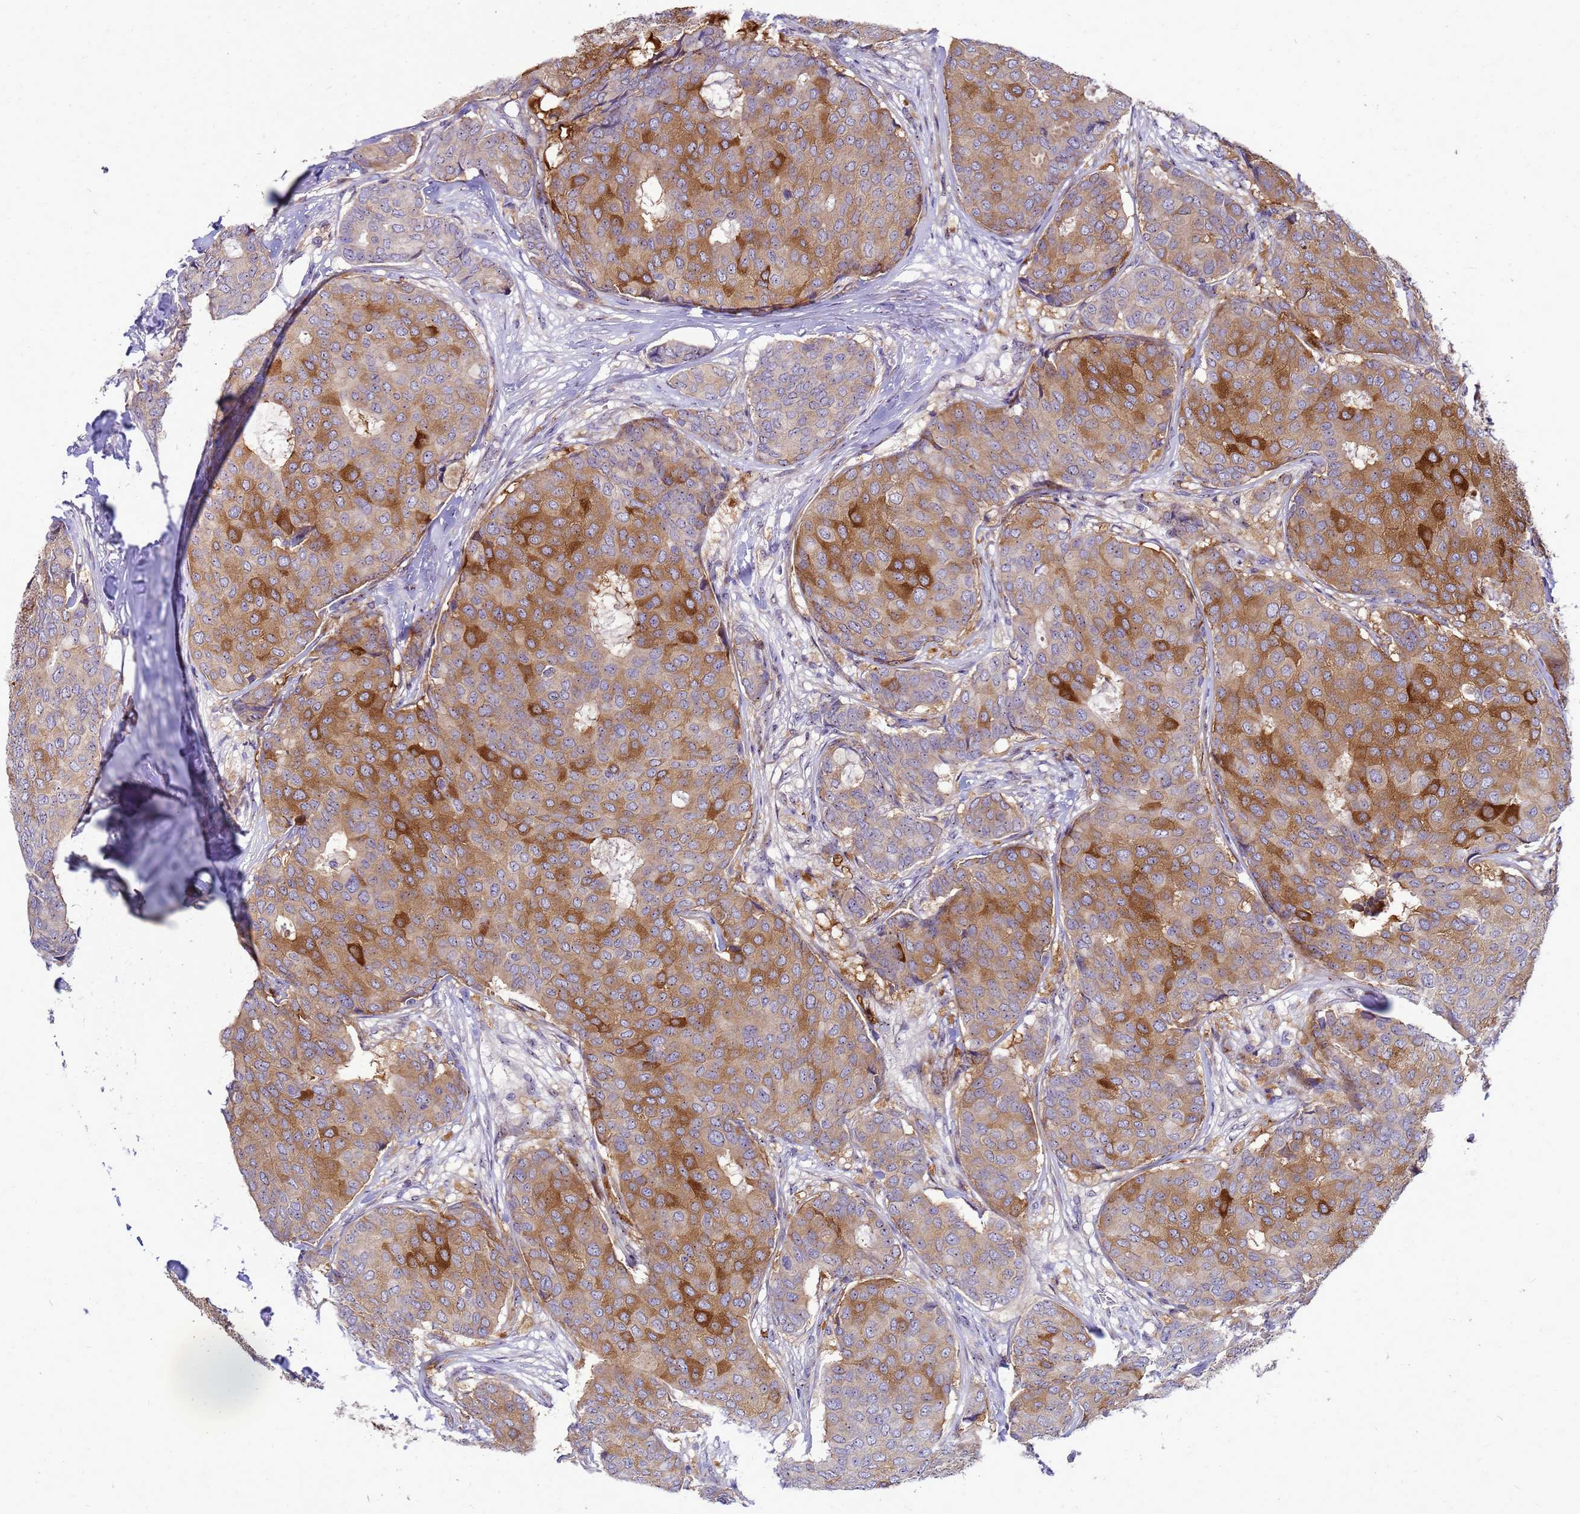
{"staining": {"intensity": "moderate", "quantity": ">75%", "location": "cytoplasmic/membranous"}, "tissue": "breast cancer", "cell_type": "Tumor cells", "image_type": "cancer", "snomed": [{"axis": "morphology", "description": "Duct carcinoma"}, {"axis": "topography", "description": "Breast"}], "caption": "Intraductal carcinoma (breast) stained with a protein marker demonstrates moderate staining in tumor cells.", "gene": "RSPO1", "patient": {"sex": "female", "age": 75}}